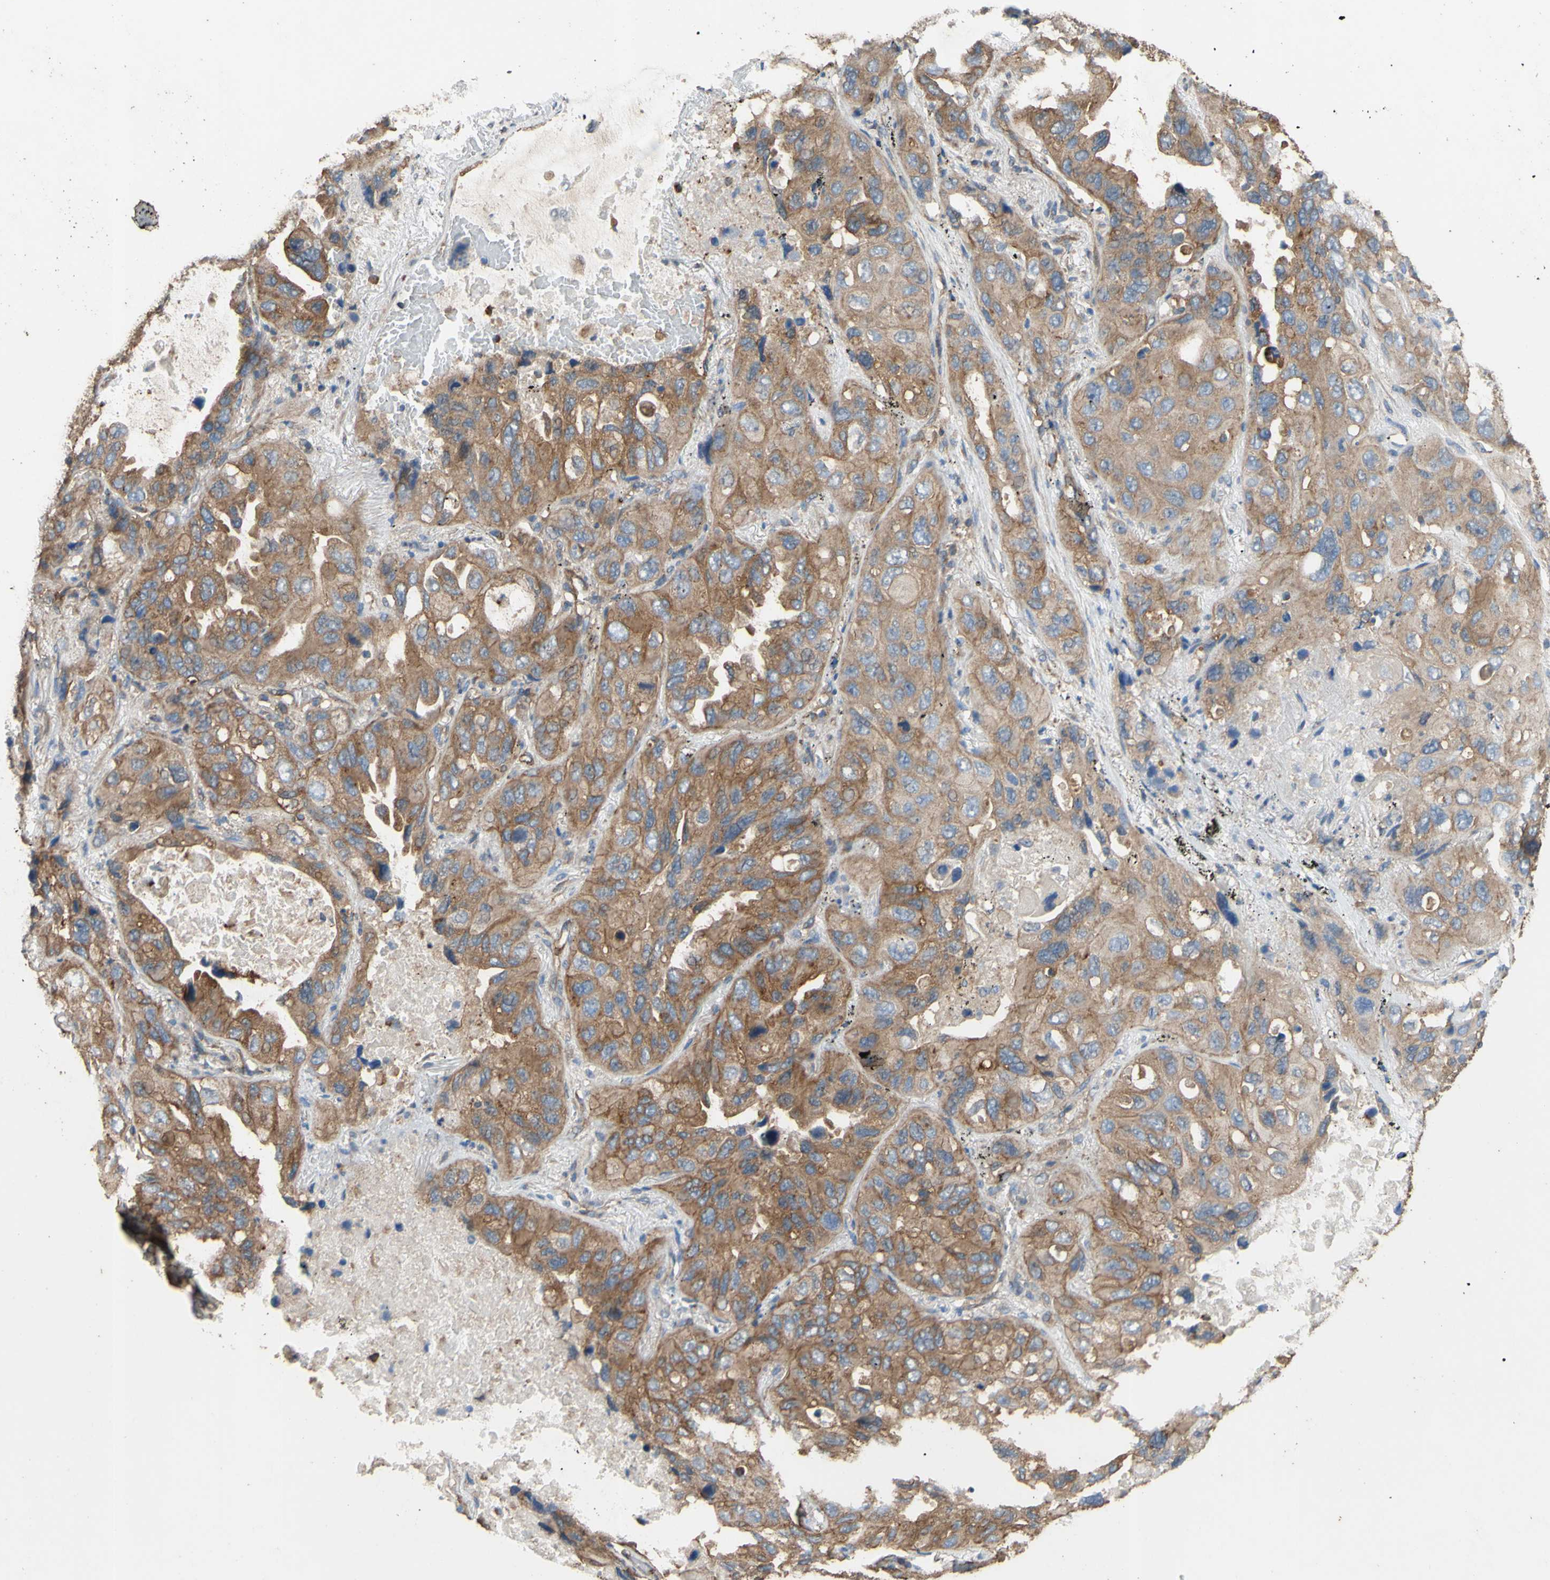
{"staining": {"intensity": "moderate", "quantity": ">75%", "location": "cytoplasmic/membranous"}, "tissue": "lung cancer", "cell_type": "Tumor cells", "image_type": "cancer", "snomed": [{"axis": "morphology", "description": "Squamous cell carcinoma, NOS"}, {"axis": "topography", "description": "Lung"}], "caption": "A brown stain highlights moderate cytoplasmic/membranous expression of a protein in lung cancer tumor cells. (Stains: DAB (3,3'-diaminobenzidine) in brown, nuclei in blue, Microscopy: brightfield microscopy at high magnification).", "gene": "CTTN", "patient": {"sex": "female", "age": 73}}